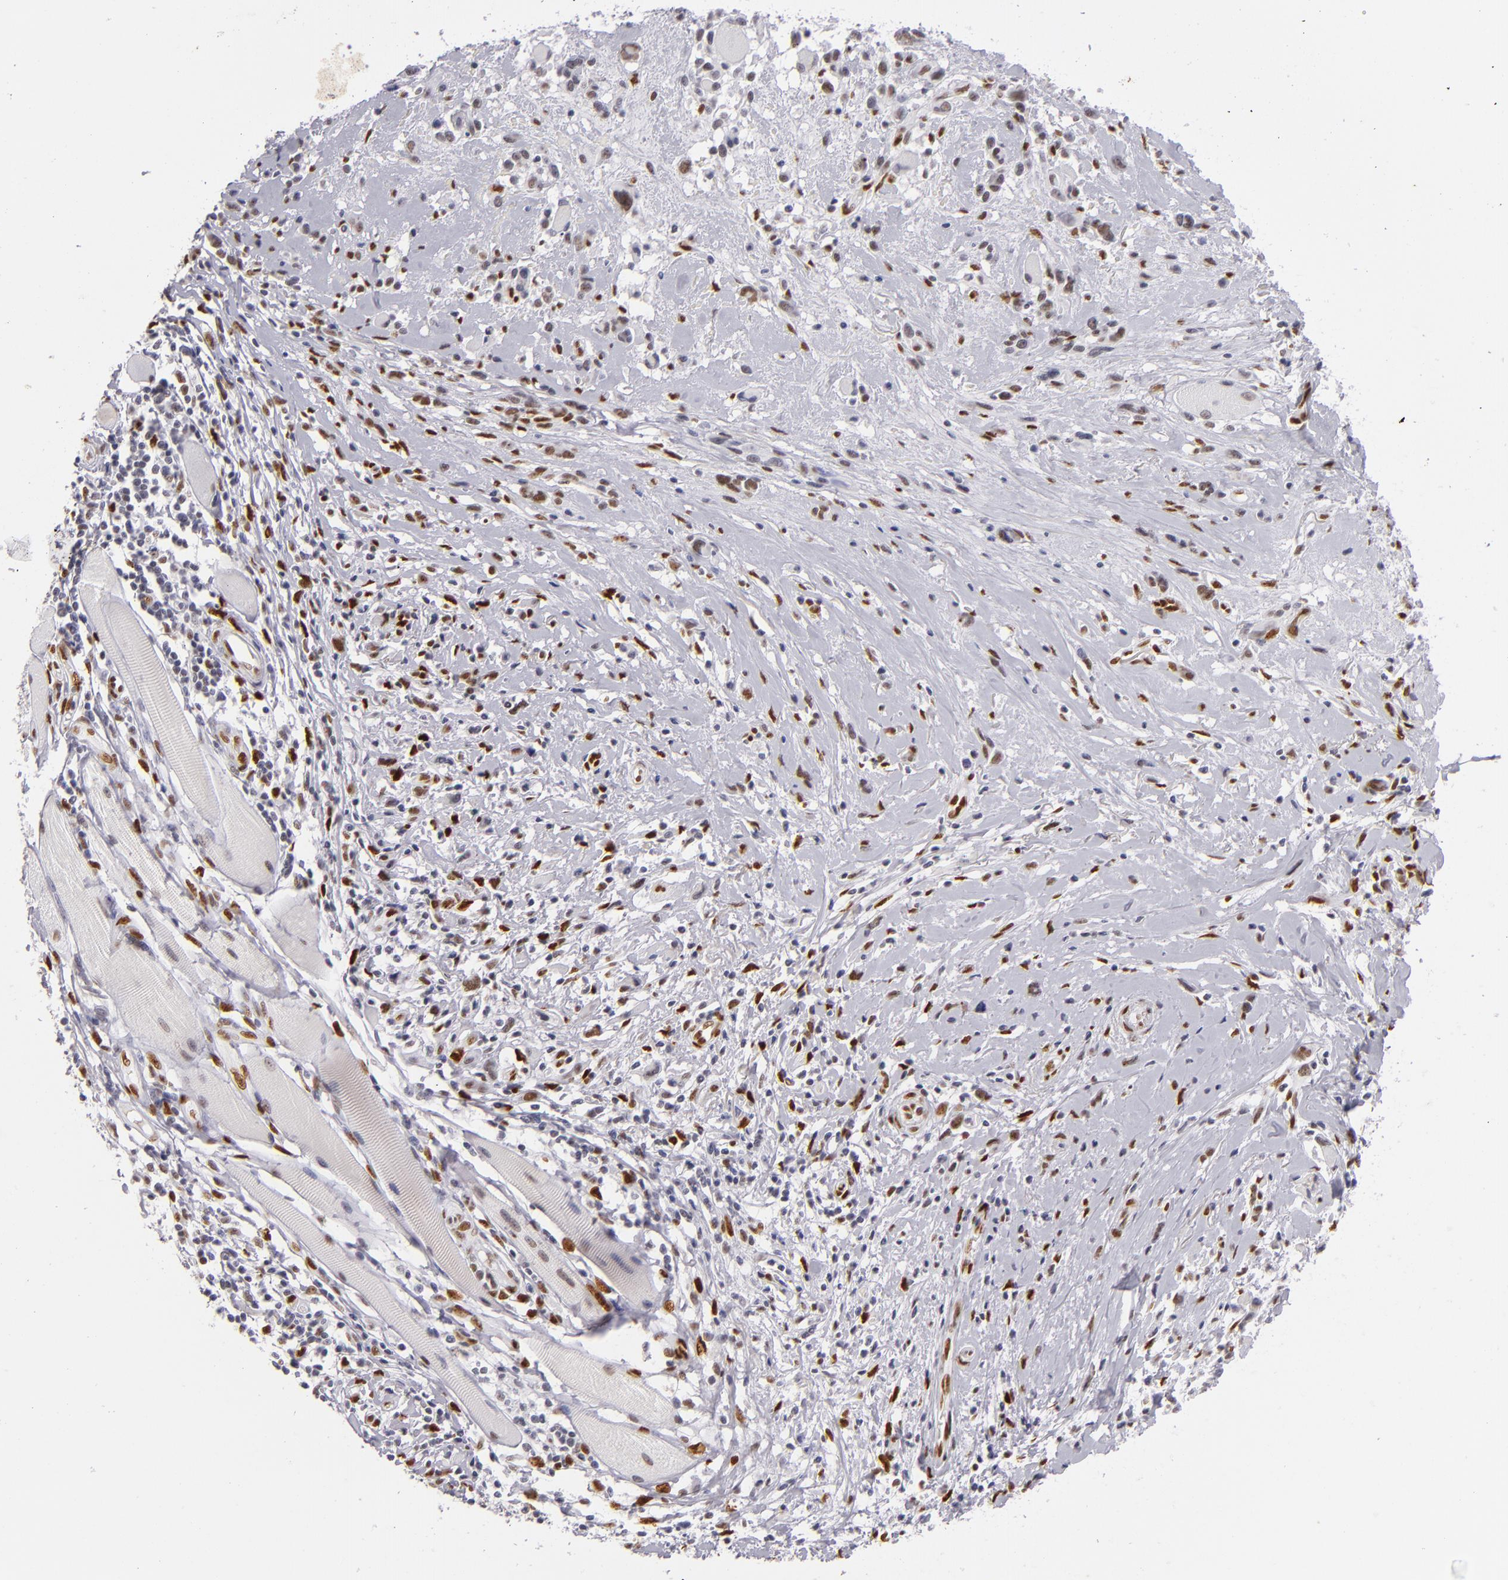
{"staining": {"intensity": "moderate", "quantity": "25%-75%", "location": "nuclear"}, "tissue": "melanoma", "cell_type": "Tumor cells", "image_type": "cancer", "snomed": [{"axis": "morphology", "description": "Malignant melanoma, NOS"}, {"axis": "topography", "description": "Skin"}], "caption": "Melanoma was stained to show a protein in brown. There is medium levels of moderate nuclear expression in approximately 25%-75% of tumor cells.", "gene": "TOP3A", "patient": {"sex": "male", "age": 91}}